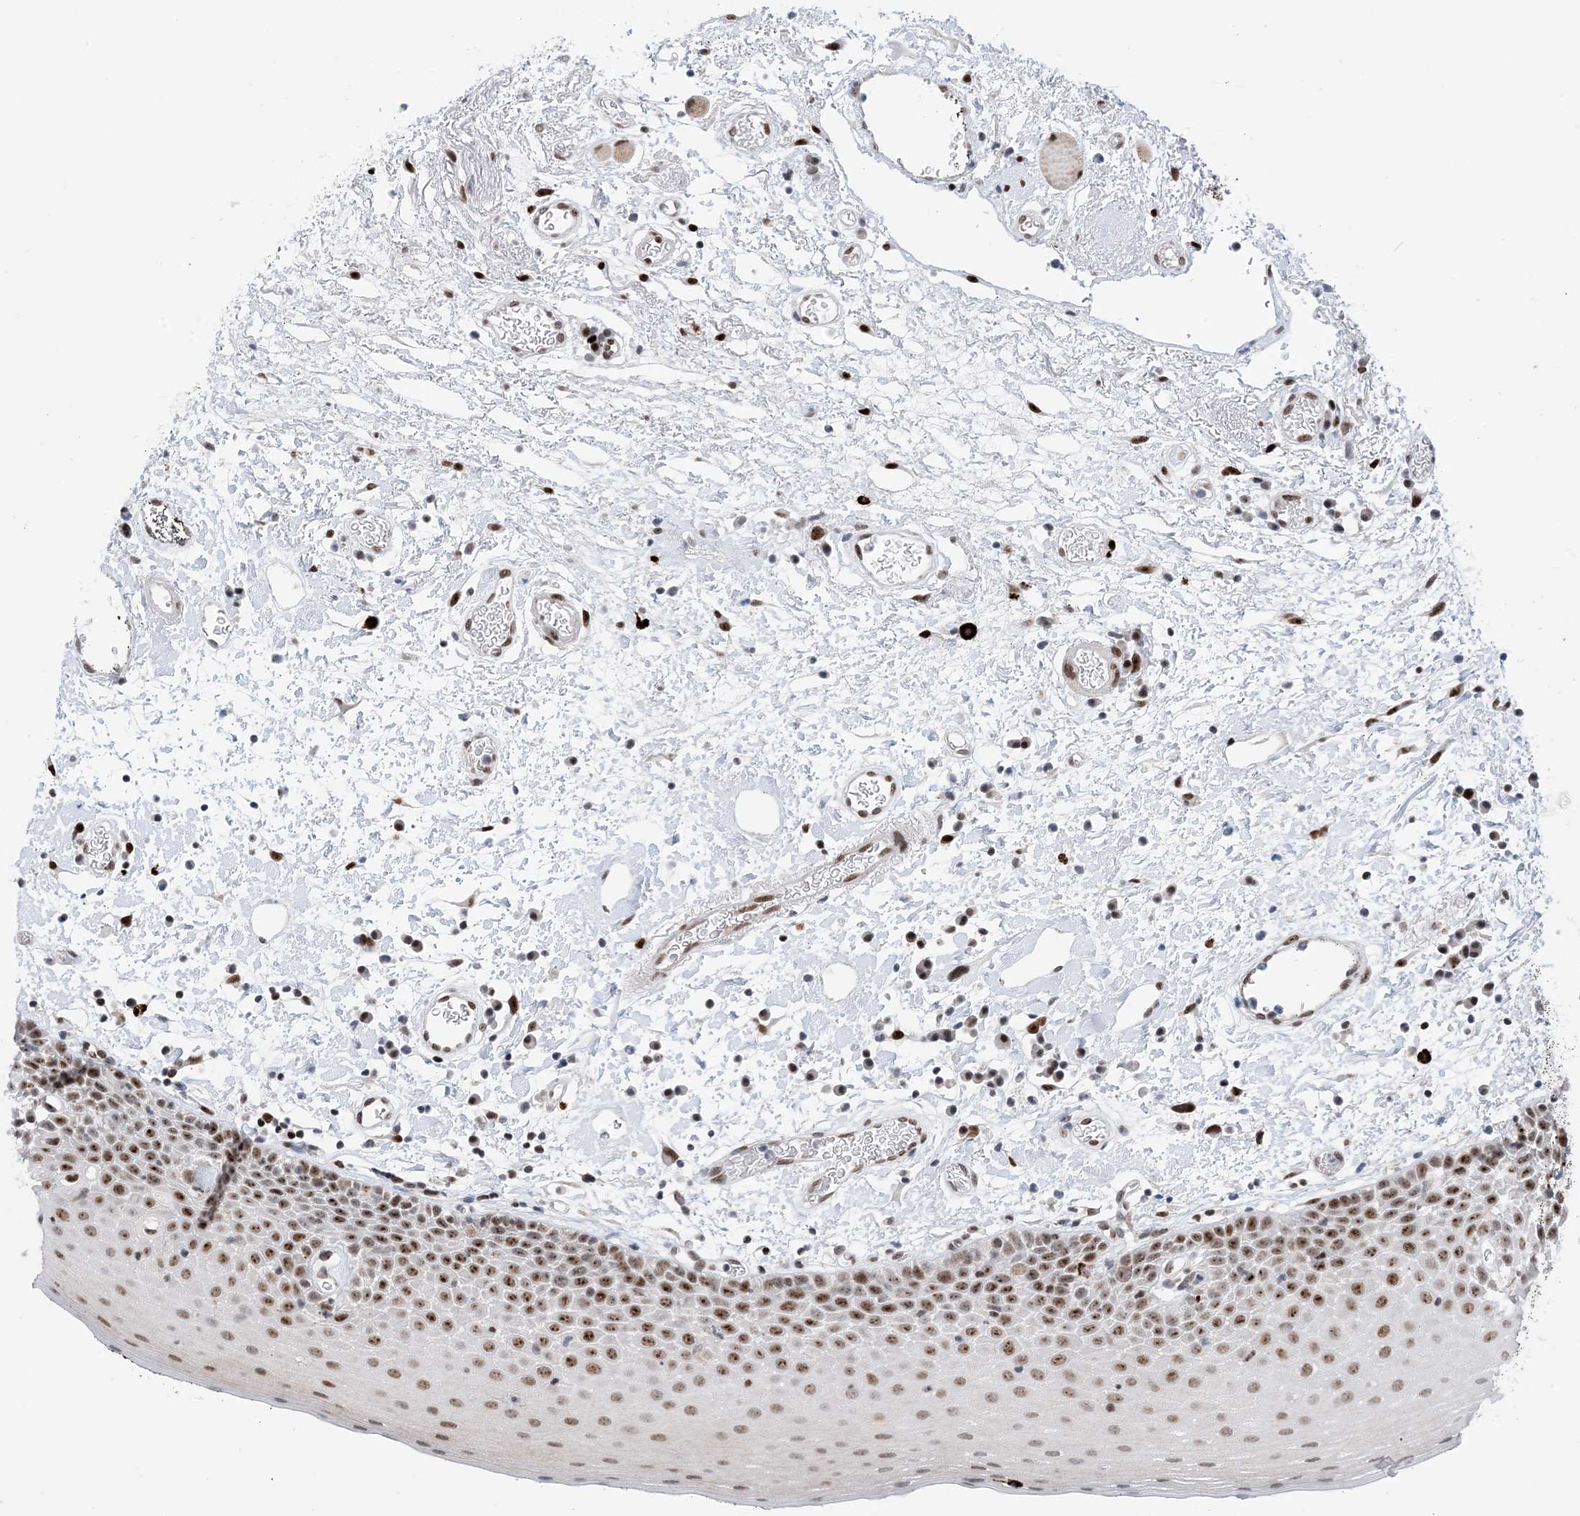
{"staining": {"intensity": "moderate", "quantity": ">75%", "location": "nuclear"}, "tissue": "oral mucosa", "cell_type": "Squamous epithelial cells", "image_type": "normal", "snomed": [{"axis": "morphology", "description": "Normal tissue, NOS"}, {"axis": "topography", "description": "Oral tissue"}], "caption": "Immunohistochemistry (IHC) photomicrograph of normal oral mucosa: human oral mucosa stained using IHC exhibits medium levels of moderate protein expression localized specifically in the nuclear of squamous epithelial cells, appearing as a nuclear brown color.", "gene": "TSPYL1", "patient": {"sex": "male", "age": 74}}